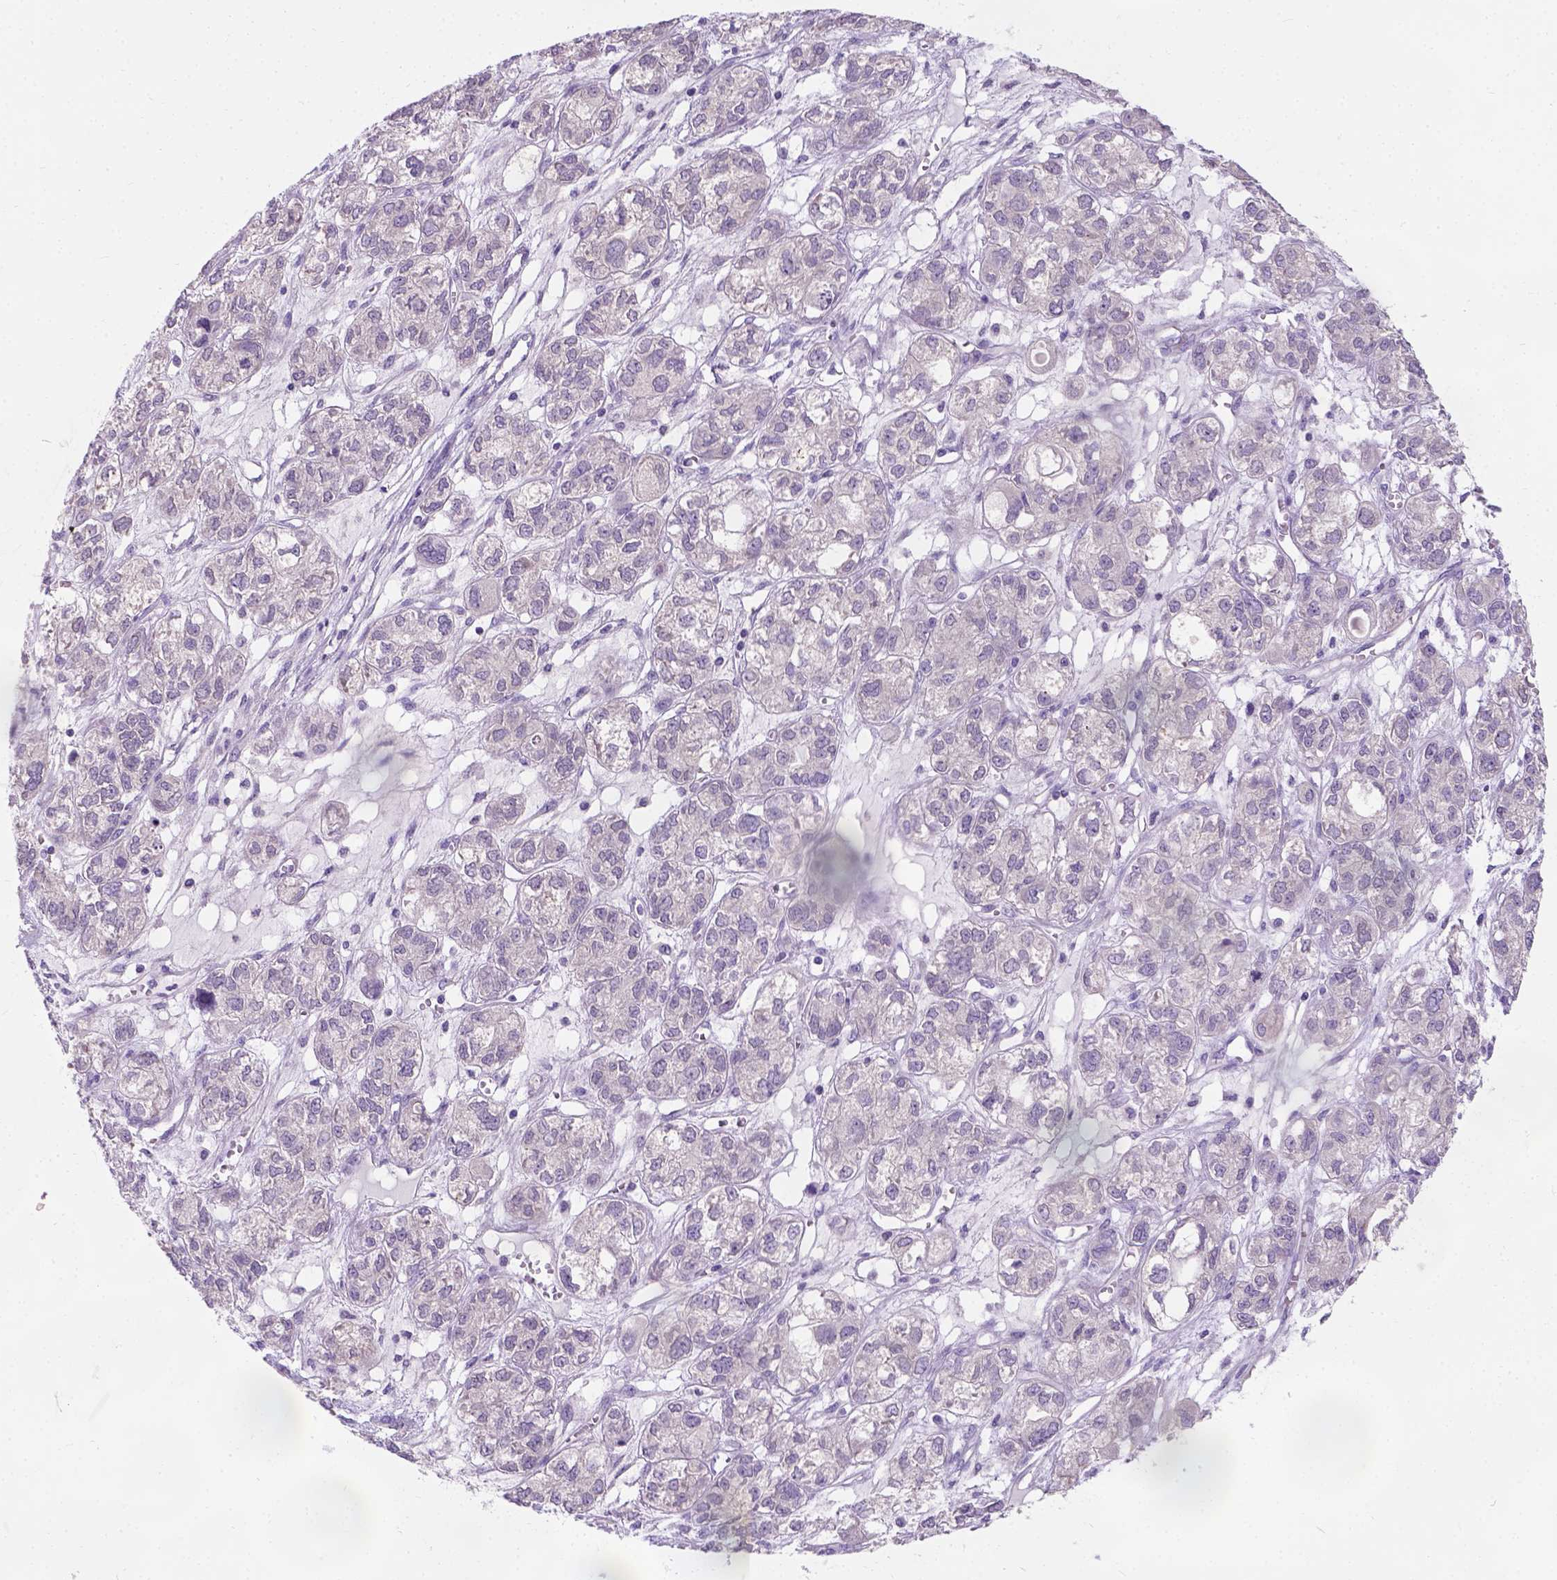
{"staining": {"intensity": "negative", "quantity": "none", "location": "none"}, "tissue": "ovarian cancer", "cell_type": "Tumor cells", "image_type": "cancer", "snomed": [{"axis": "morphology", "description": "Carcinoma, endometroid"}, {"axis": "topography", "description": "Ovary"}], "caption": "The micrograph demonstrates no staining of tumor cells in ovarian cancer (endometroid carcinoma).", "gene": "C20orf144", "patient": {"sex": "female", "age": 64}}